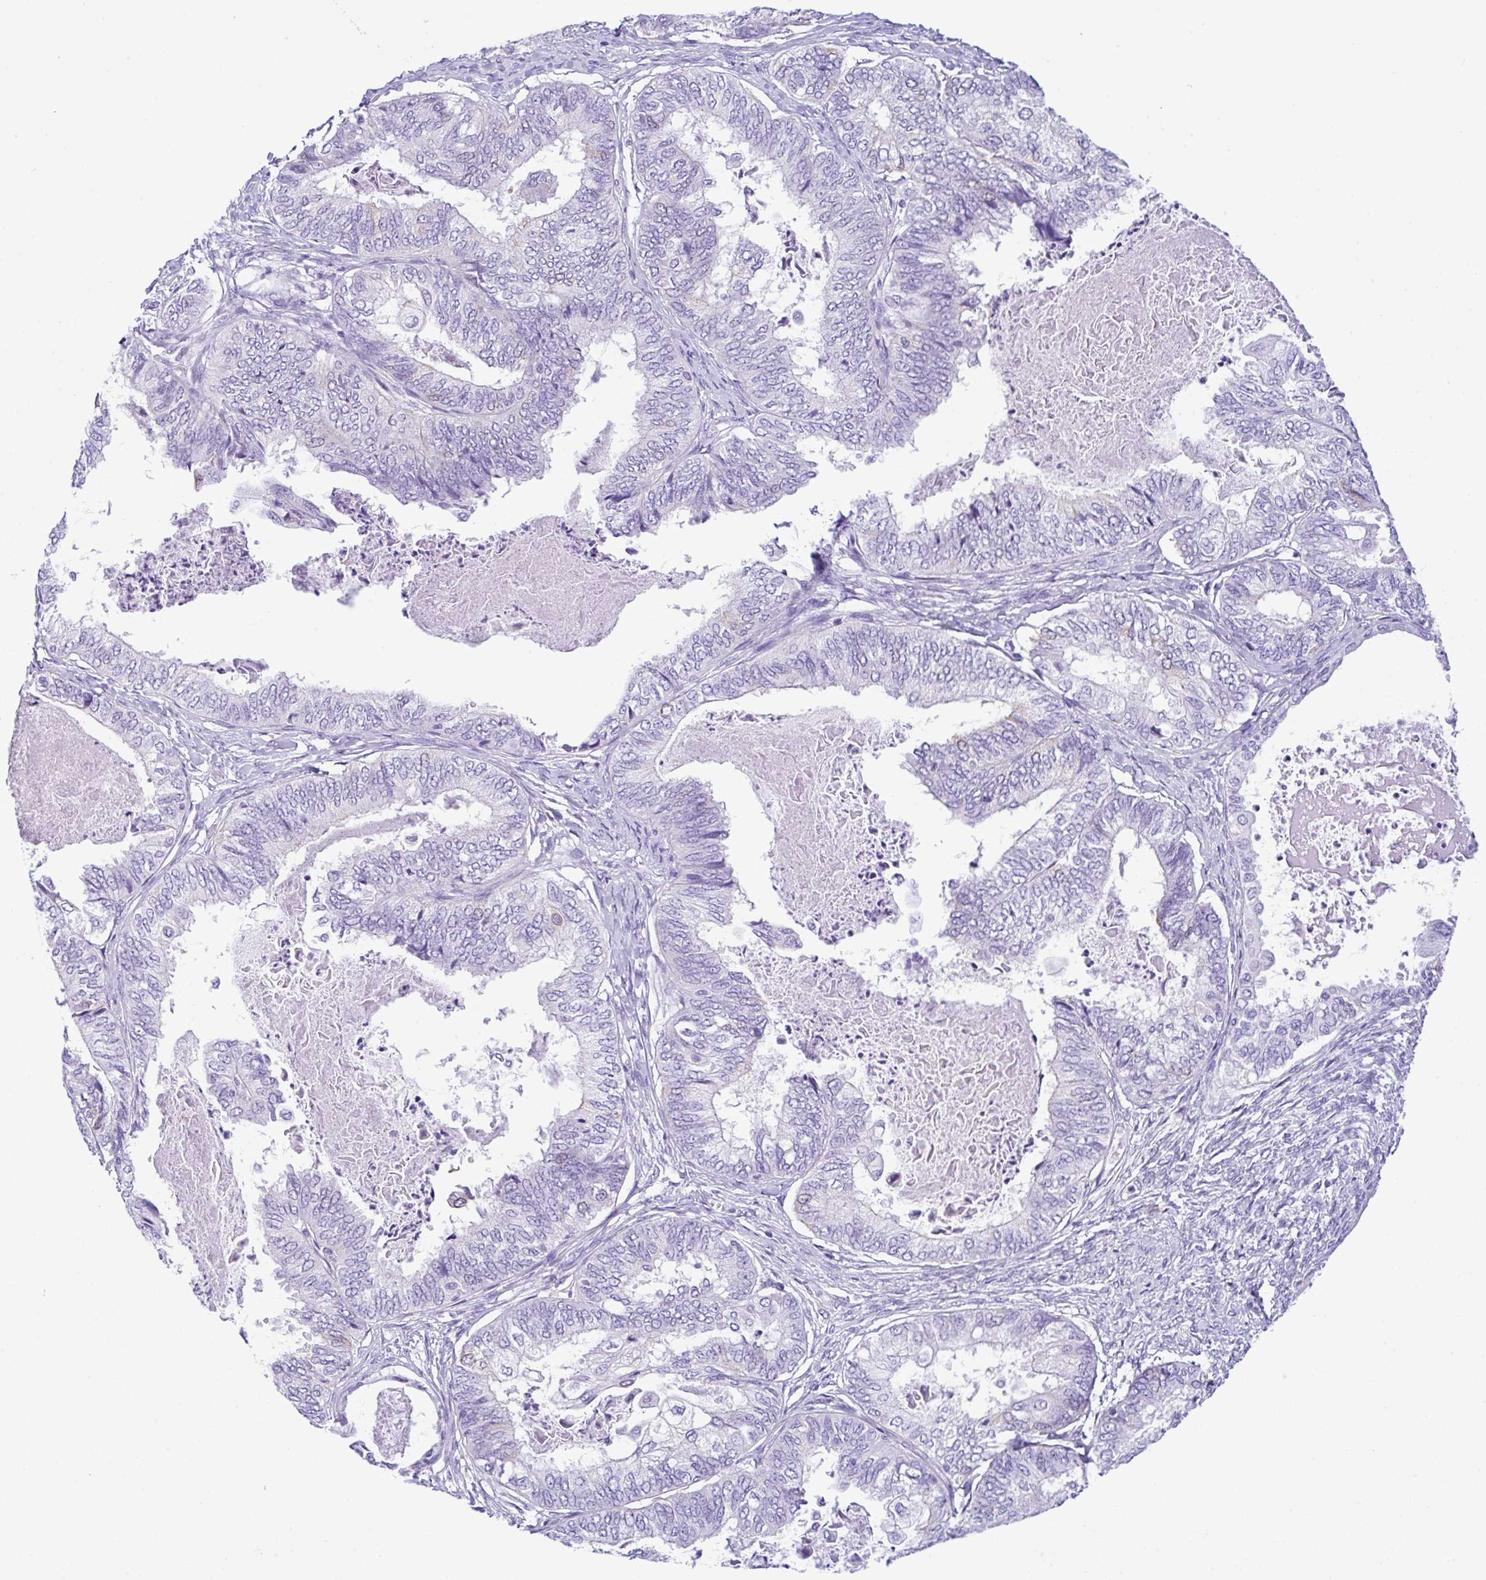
{"staining": {"intensity": "negative", "quantity": "none", "location": "none"}, "tissue": "ovarian cancer", "cell_type": "Tumor cells", "image_type": "cancer", "snomed": [{"axis": "morphology", "description": "Carcinoma, endometroid"}, {"axis": "topography", "description": "Ovary"}], "caption": "This is a image of IHC staining of ovarian cancer (endometroid carcinoma), which shows no expression in tumor cells.", "gene": "RRM2", "patient": {"sex": "female", "age": 70}}